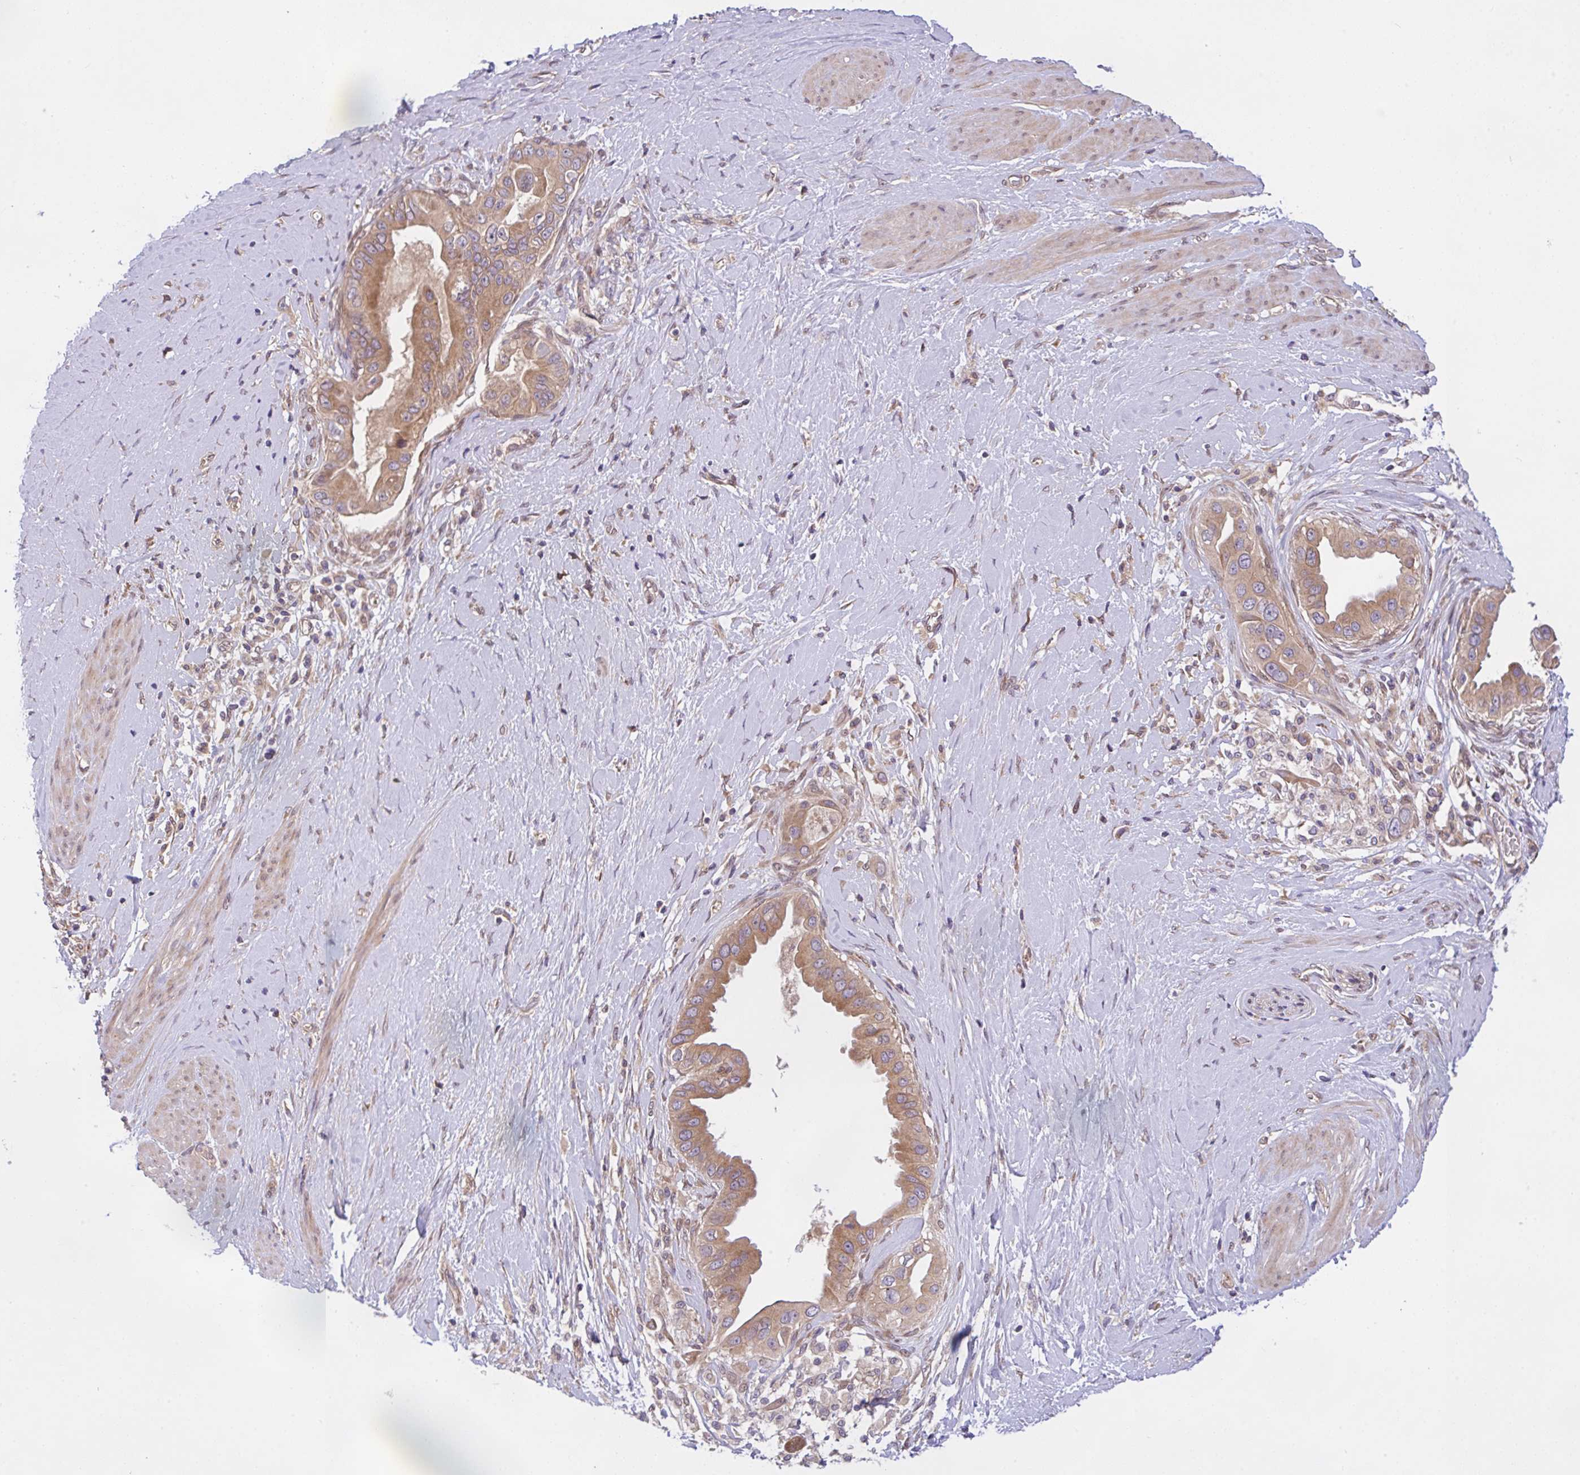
{"staining": {"intensity": "moderate", "quantity": ">75%", "location": "cytoplasmic/membranous"}, "tissue": "pancreatic cancer", "cell_type": "Tumor cells", "image_type": "cancer", "snomed": [{"axis": "morphology", "description": "Adenocarcinoma, NOS"}, {"axis": "topography", "description": "Pancreas"}], "caption": "There is medium levels of moderate cytoplasmic/membranous staining in tumor cells of pancreatic cancer (adenocarcinoma), as demonstrated by immunohistochemical staining (brown color).", "gene": "UBE4A", "patient": {"sex": "female", "age": 56}}